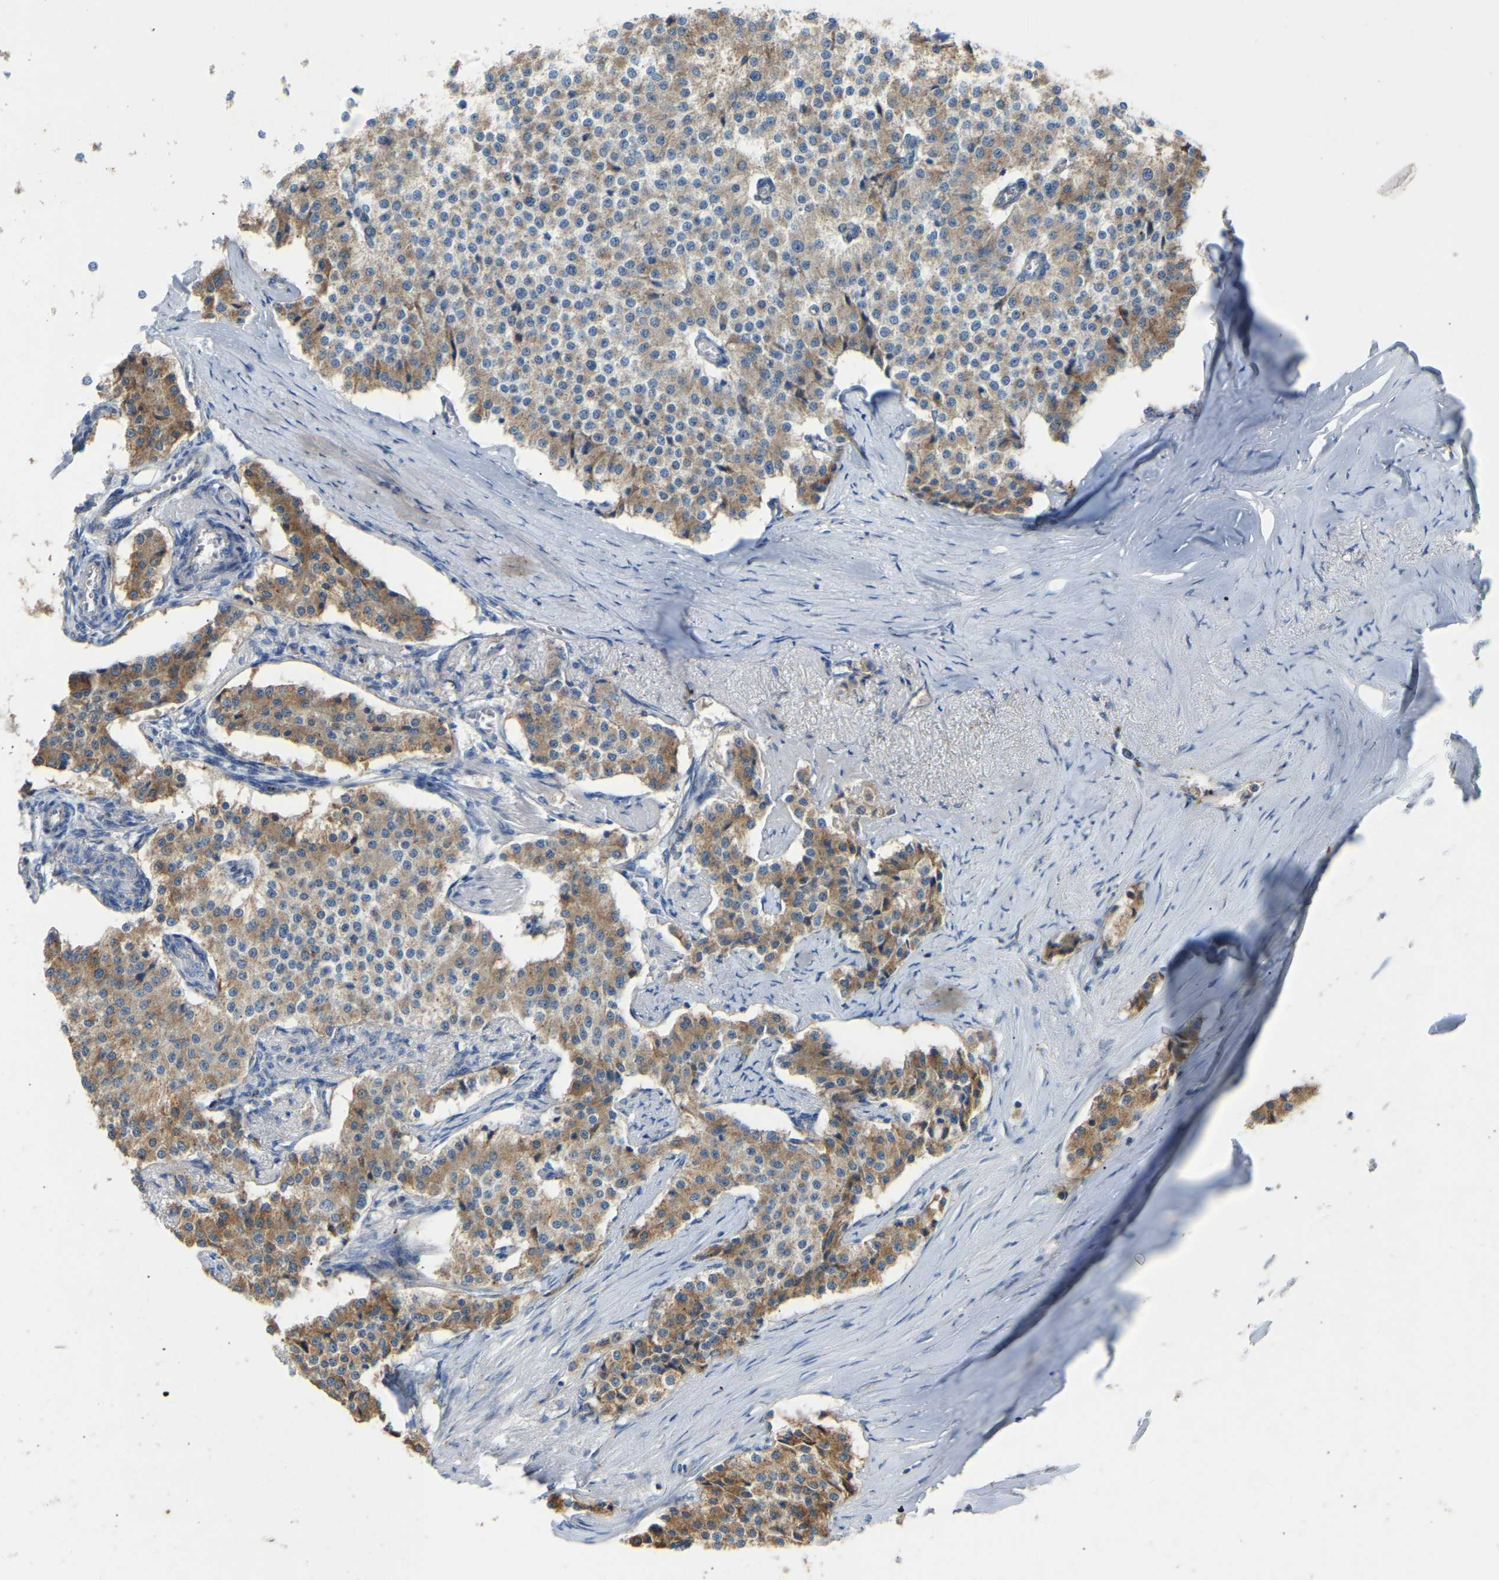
{"staining": {"intensity": "moderate", "quantity": "25%-75%", "location": "cytoplasmic/membranous"}, "tissue": "carcinoid", "cell_type": "Tumor cells", "image_type": "cancer", "snomed": [{"axis": "morphology", "description": "Carcinoid, malignant, NOS"}, {"axis": "topography", "description": "Colon"}], "caption": "IHC (DAB) staining of carcinoid reveals moderate cytoplasmic/membranous protein expression in approximately 25%-75% of tumor cells.", "gene": "RGP1", "patient": {"sex": "female", "age": 52}}